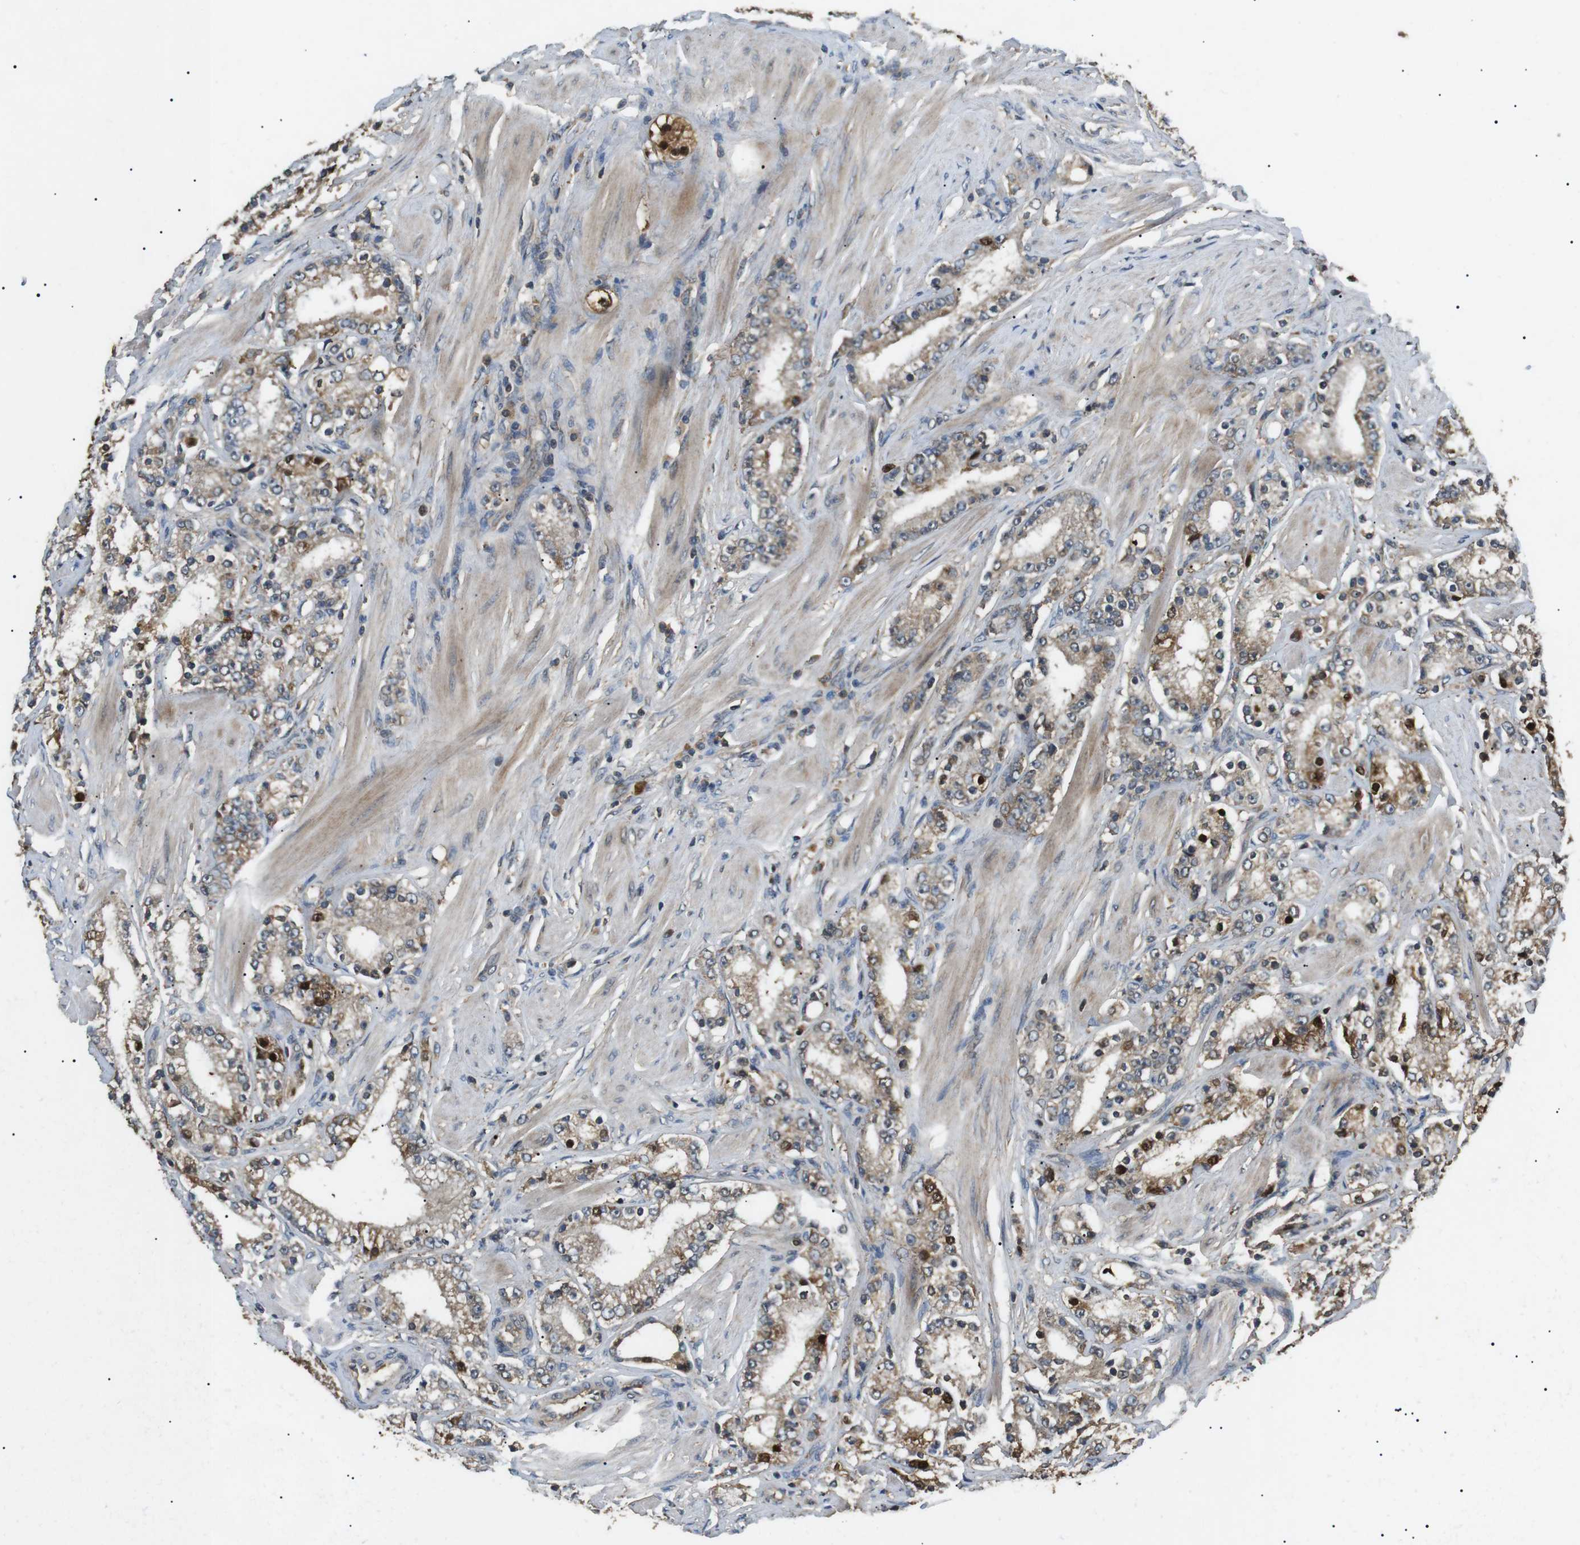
{"staining": {"intensity": "moderate", "quantity": "25%-75%", "location": "cytoplasmic/membranous"}, "tissue": "prostate cancer", "cell_type": "Tumor cells", "image_type": "cancer", "snomed": [{"axis": "morphology", "description": "Adenocarcinoma, Low grade"}, {"axis": "topography", "description": "Prostate"}], "caption": "Human prostate adenocarcinoma (low-grade) stained with a protein marker exhibits moderate staining in tumor cells.", "gene": "TBC1D15", "patient": {"sex": "male", "age": 63}}